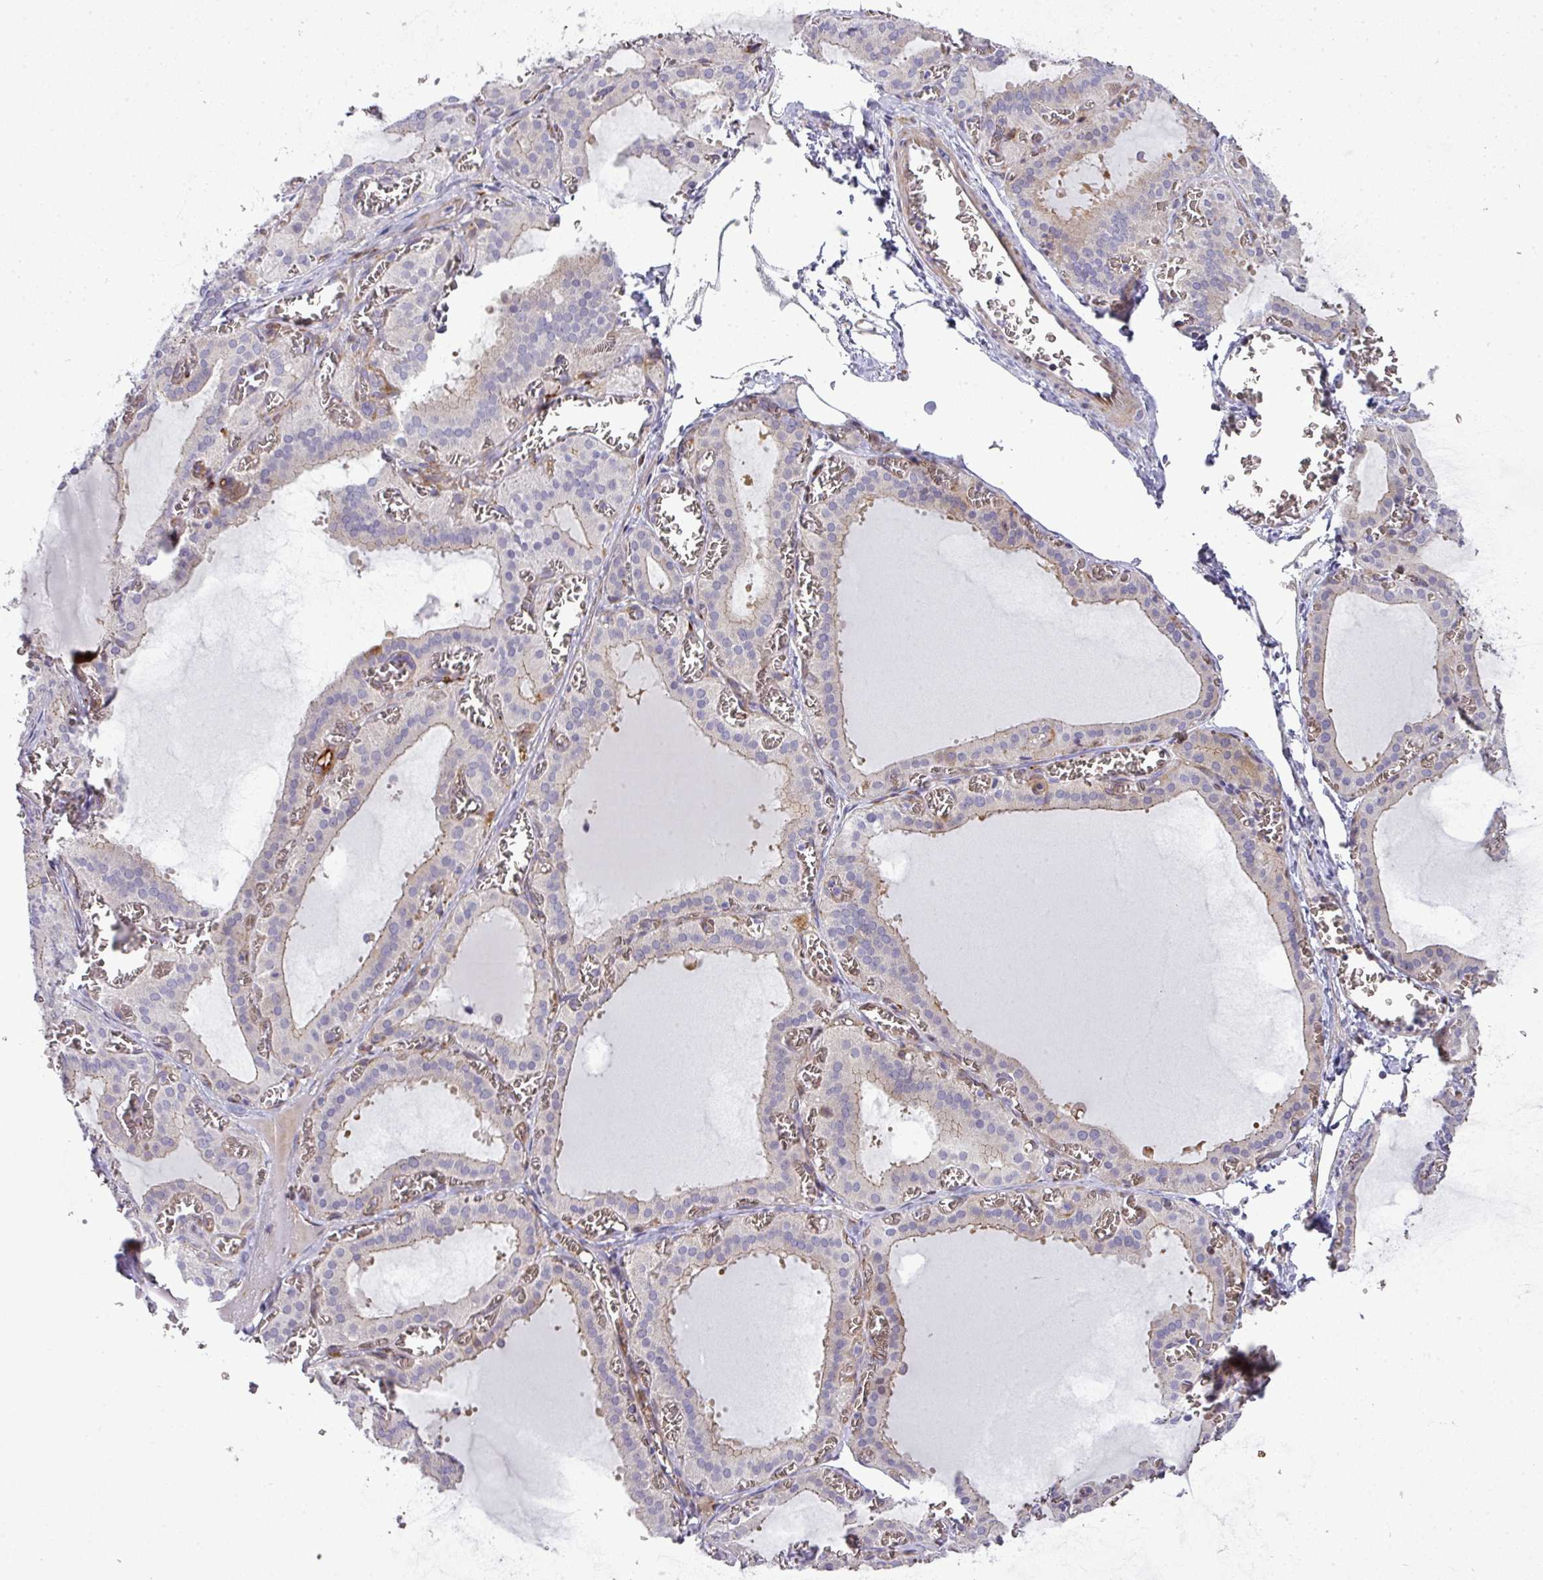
{"staining": {"intensity": "moderate", "quantity": "25%-75%", "location": "cytoplasmic/membranous"}, "tissue": "thyroid gland", "cell_type": "Glandular cells", "image_type": "normal", "snomed": [{"axis": "morphology", "description": "Normal tissue, NOS"}, {"axis": "topography", "description": "Thyroid gland"}], "caption": "Protein staining of unremarkable thyroid gland reveals moderate cytoplasmic/membranous positivity in approximately 25%-75% of glandular cells.", "gene": "ATP6V1F", "patient": {"sex": "female", "age": 30}}